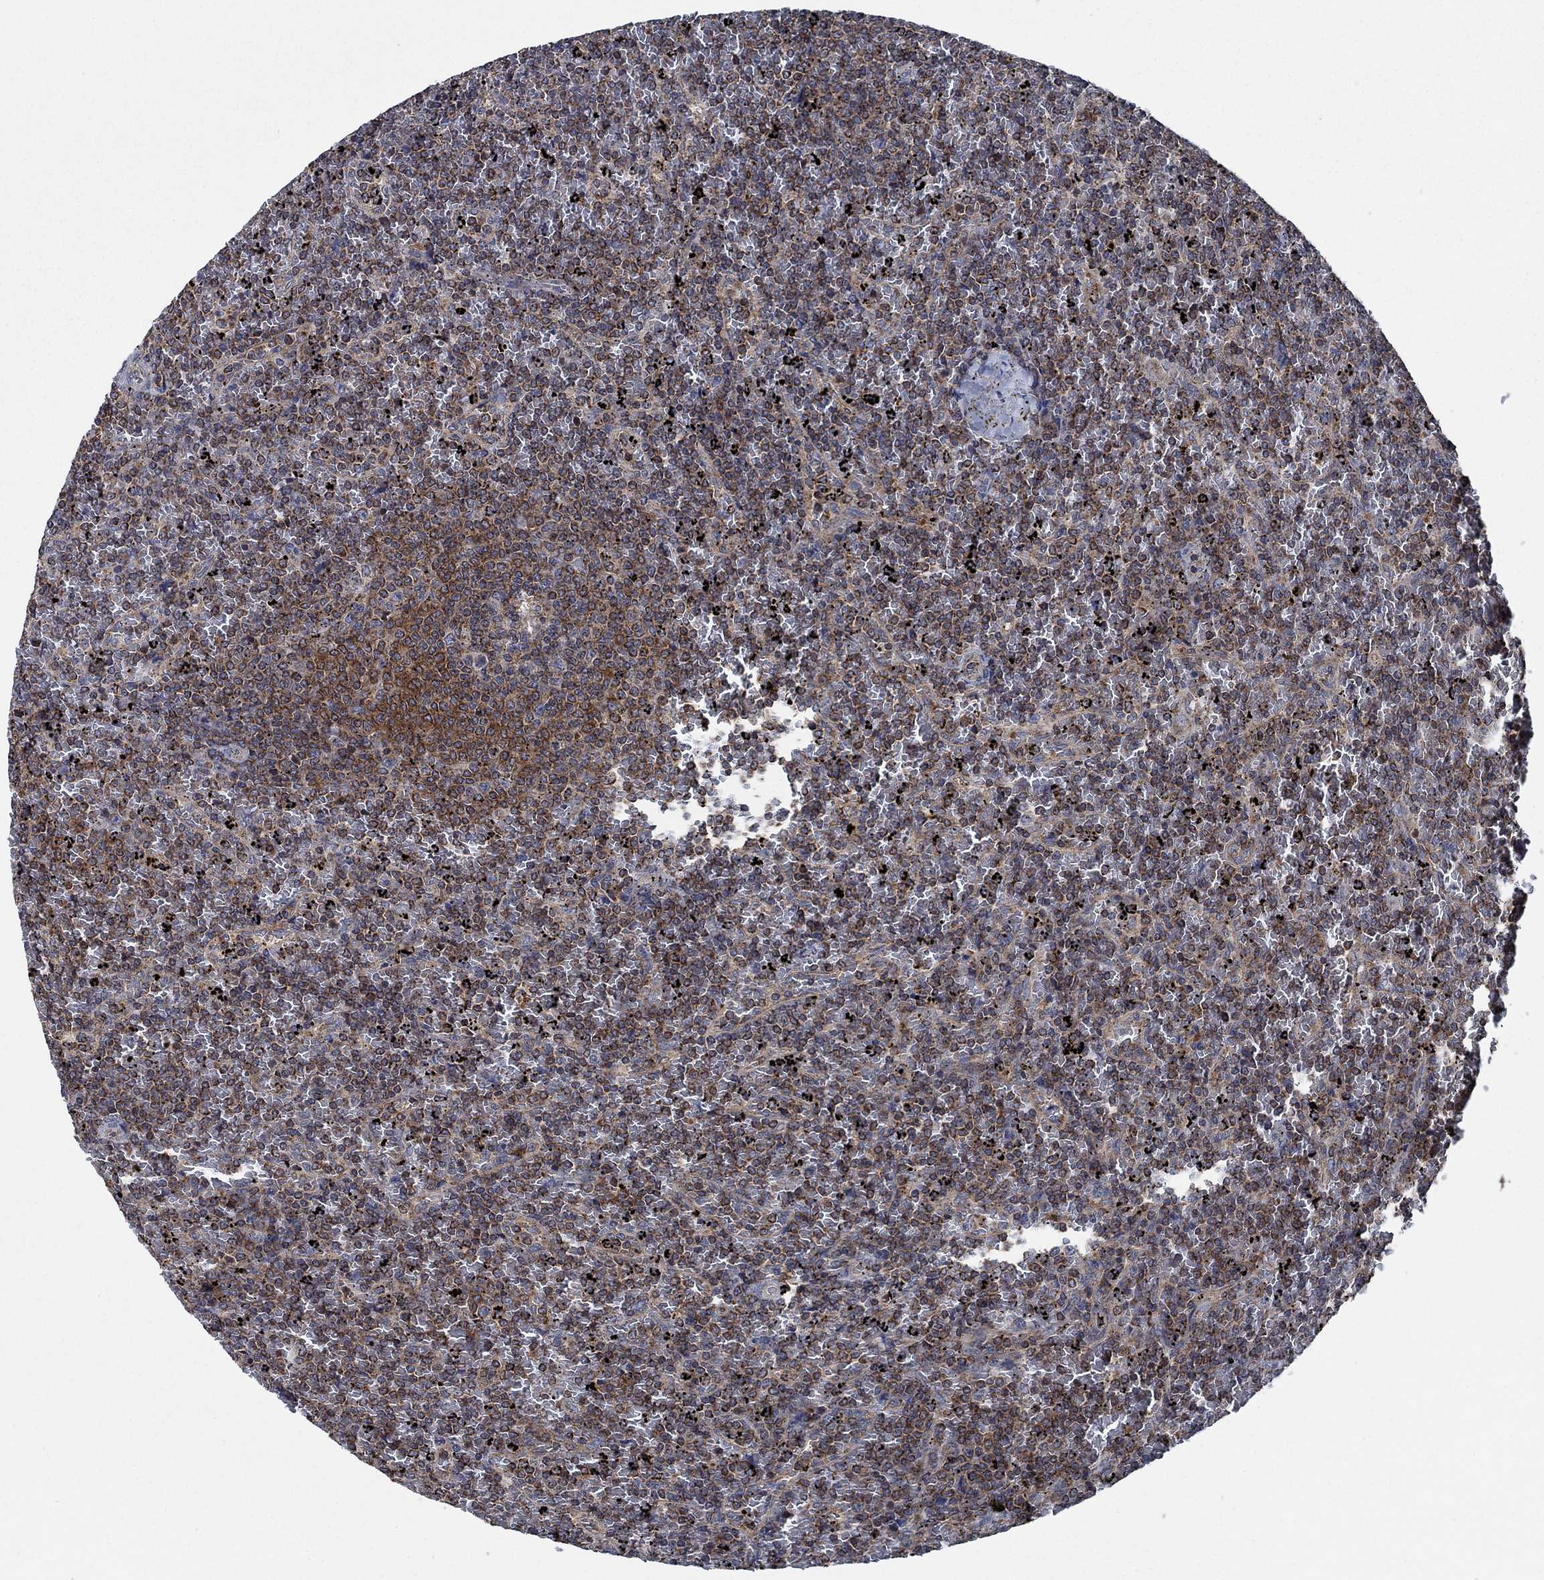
{"staining": {"intensity": "moderate", "quantity": ">75%", "location": "cytoplasmic/membranous"}, "tissue": "lymphoma", "cell_type": "Tumor cells", "image_type": "cancer", "snomed": [{"axis": "morphology", "description": "Malignant lymphoma, non-Hodgkin's type, Low grade"}, {"axis": "topography", "description": "Spleen"}], "caption": "IHC of lymphoma exhibits medium levels of moderate cytoplasmic/membranous positivity in approximately >75% of tumor cells. (DAB (3,3'-diaminobenzidine) IHC, brown staining for protein, blue staining for nuclei).", "gene": "STXBP6", "patient": {"sex": "female", "age": 77}}